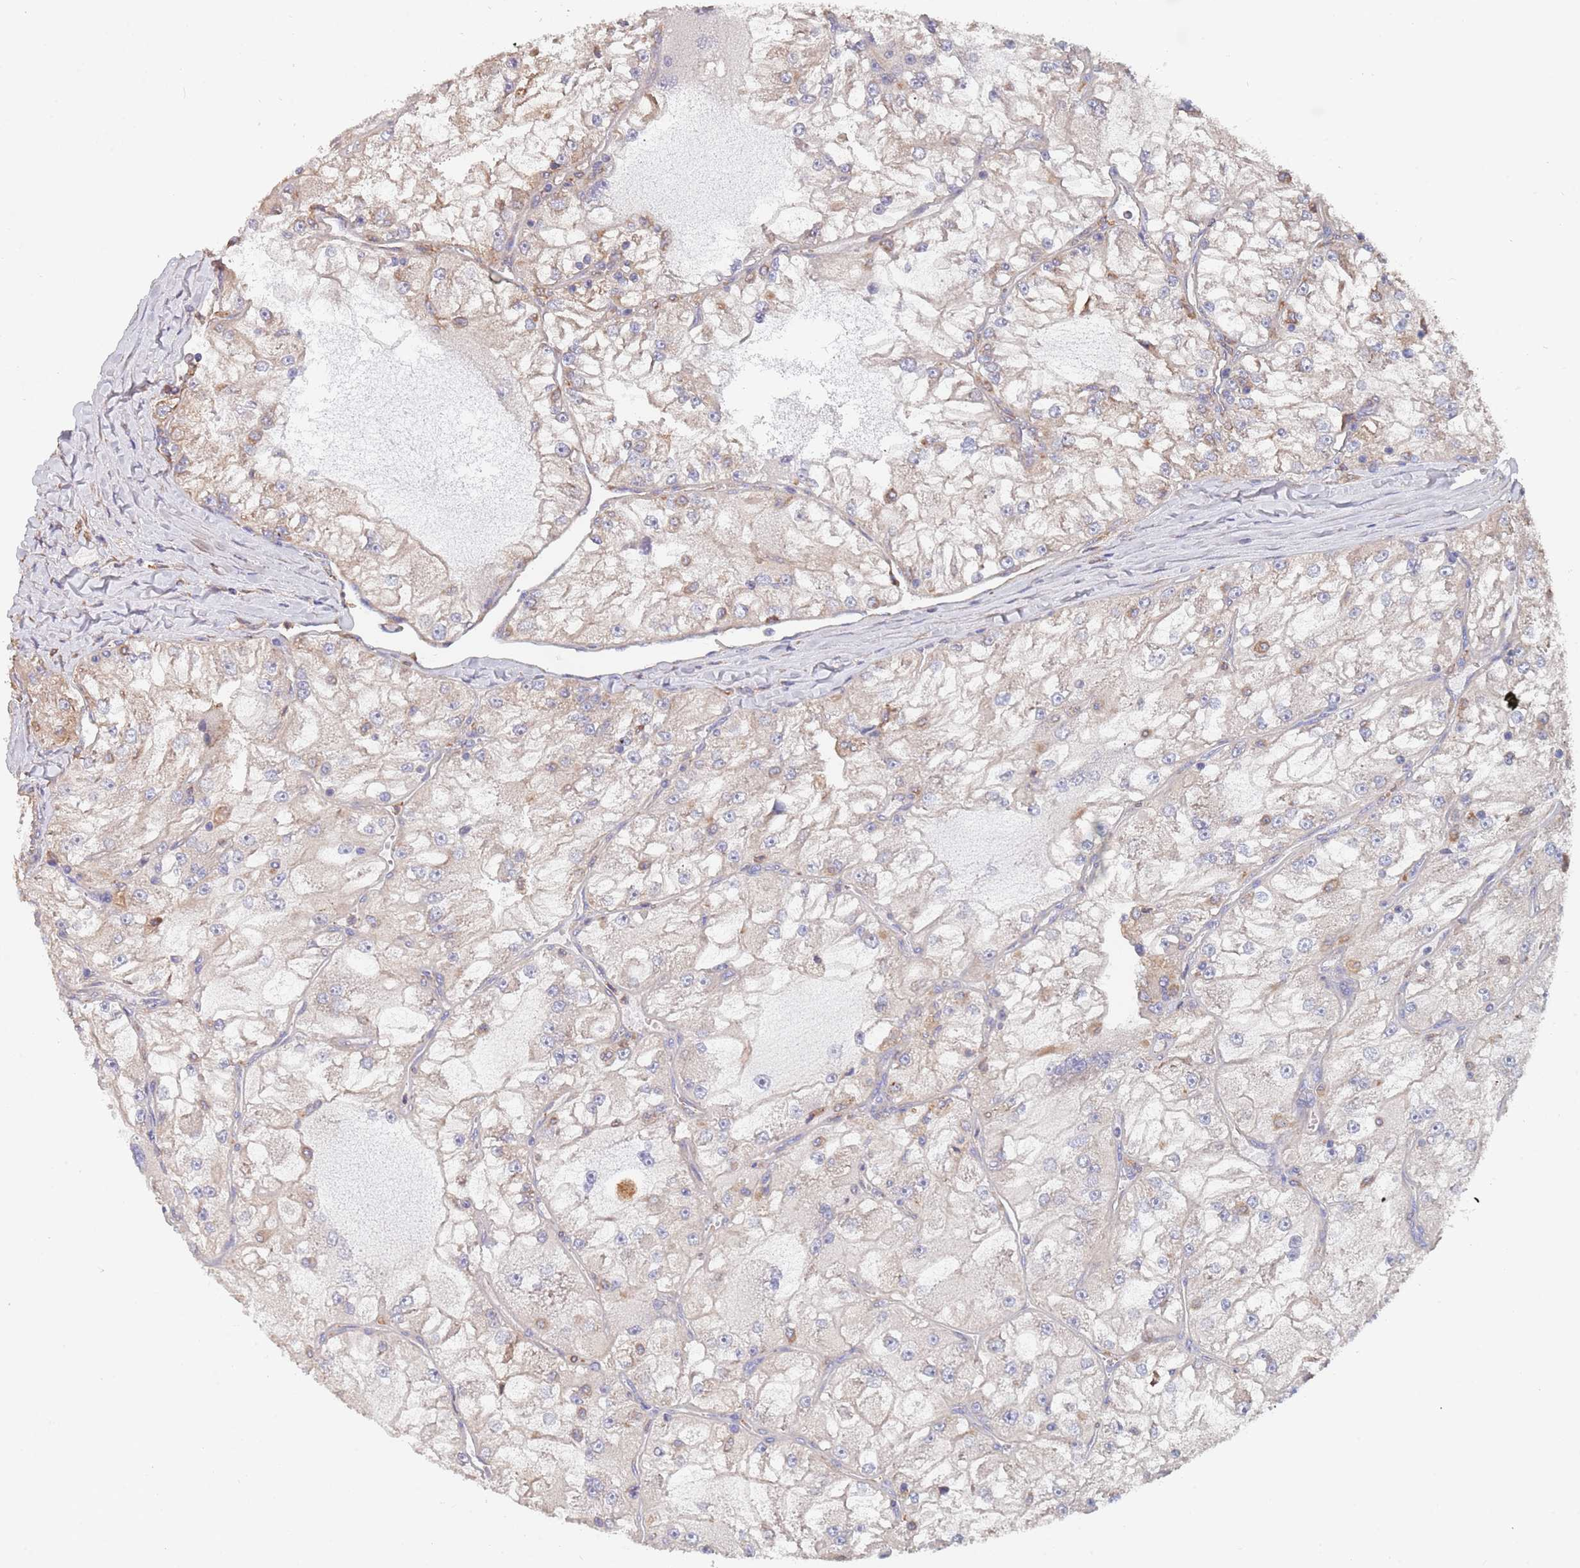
{"staining": {"intensity": "weak", "quantity": "25%-75%", "location": "cytoplasmic/membranous"}, "tissue": "renal cancer", "cell_type": "Tumor cells", "image_type": "cancer", "snomed": [{"axis": "morphology", "description": "Adenocarcinoma, NOS"}, {"axis": "topography", "description": "Kidney"}], "caption": "Immunohistochemistry (IHC) histopathology image of neoplastic tissue: human renal adenocarcinoma stained using immunohistochemistry shows low levels of weak protein expression localized specifically in the cytoplasmic/membranous of tumor cells, appearing as a cytoplasmic/membranous brown color.", "gene": "DCUN1D3", "patient": {"sex": "female", "age": 72}}